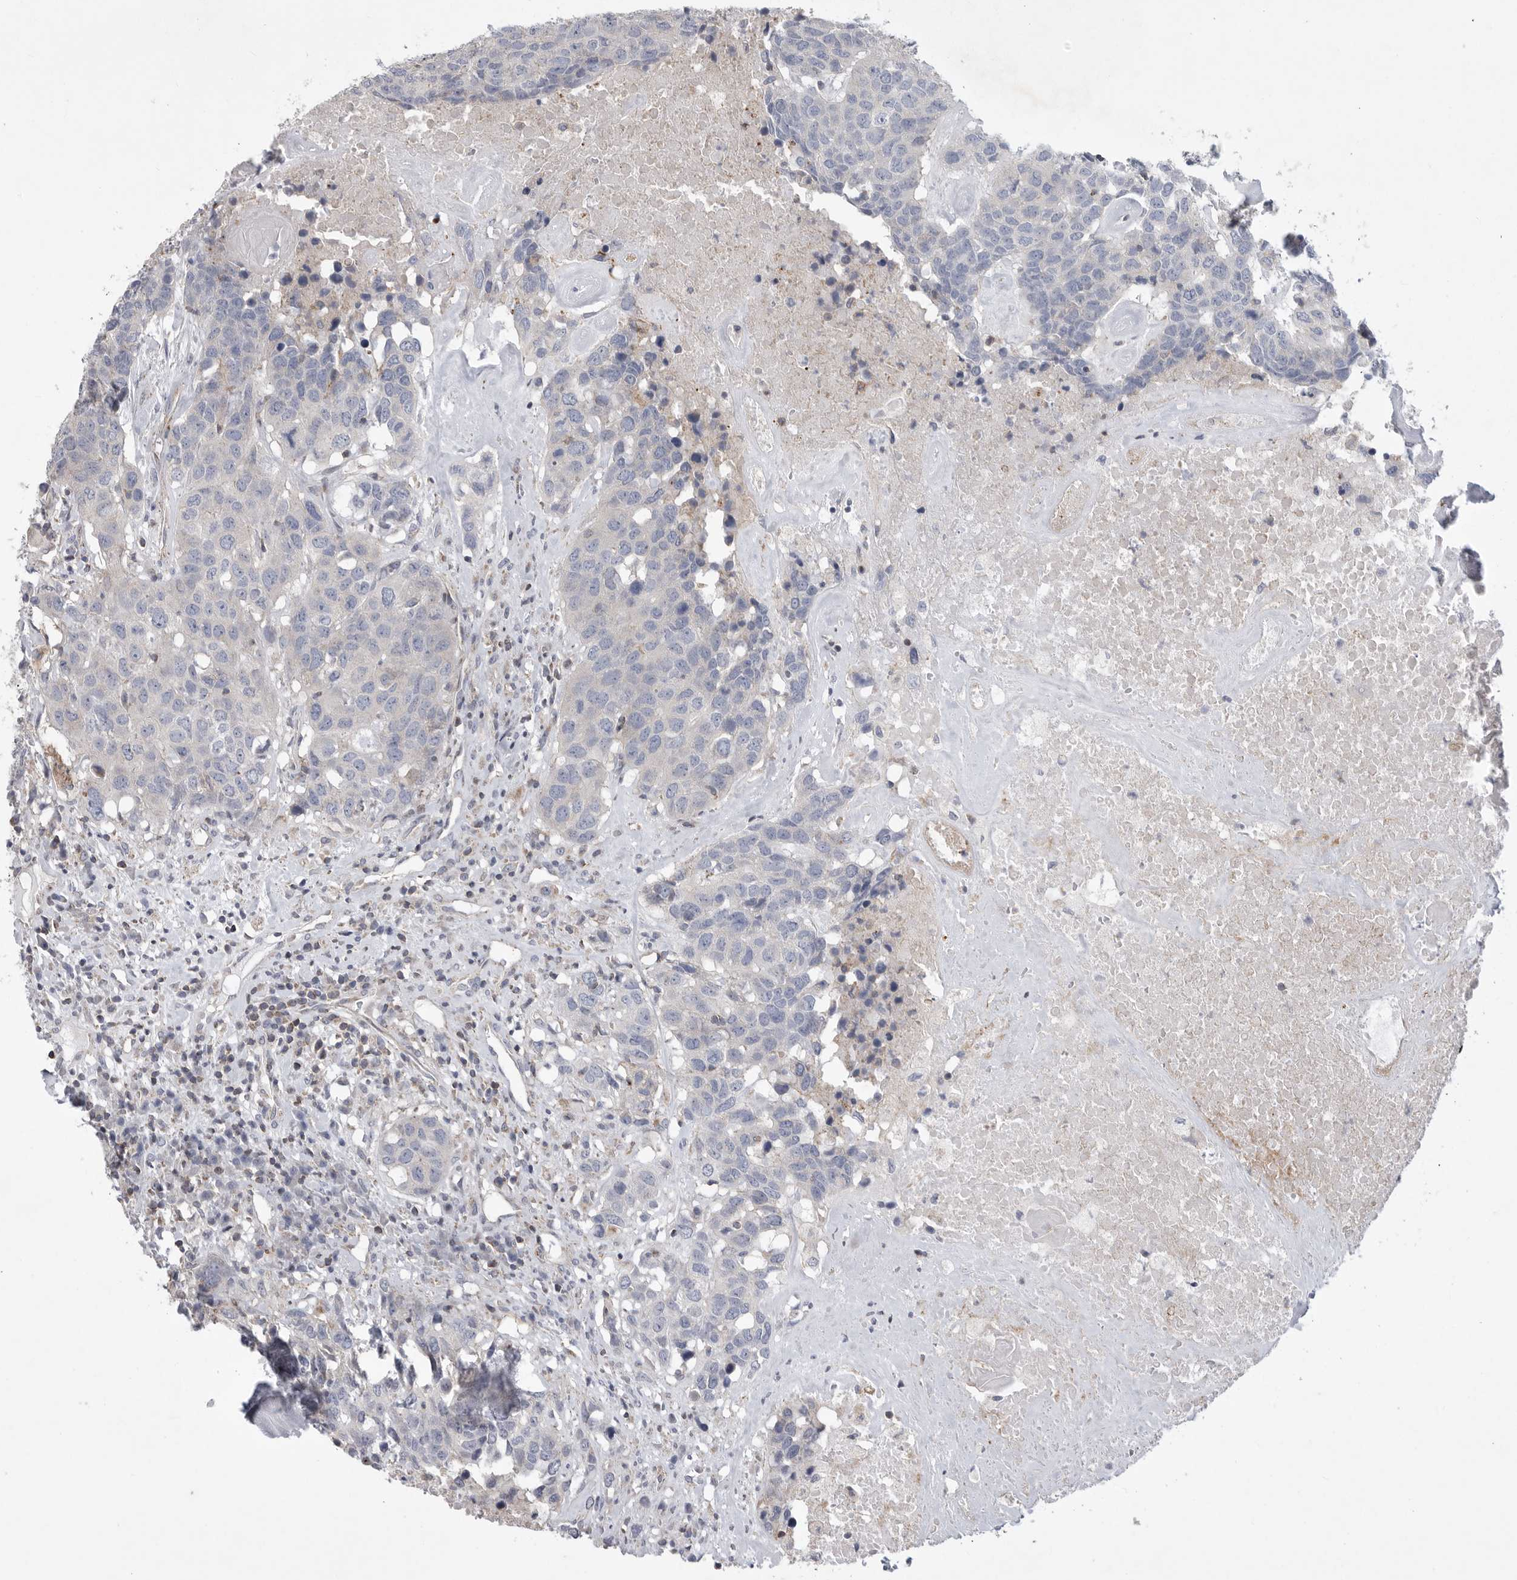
{"staining": {"intensity": "negative", "quantity": "none", "location": "none"}, "tissue": "head and neck cancer", "cell_type": "Tumor cells", "image_type": "cancer", "snomed": [{"axis": "morphology", "description": "Squamous cell carcinoma, NOS"}, {"axis": "topography", "description": "Head-Neck"}], "caption": "Tumor cells show no significant protein positivity in head and neck cancer (squamous cell carcinoma).", "gene": "MPZL1", "patient": {"sex": "male", "age": 66}}